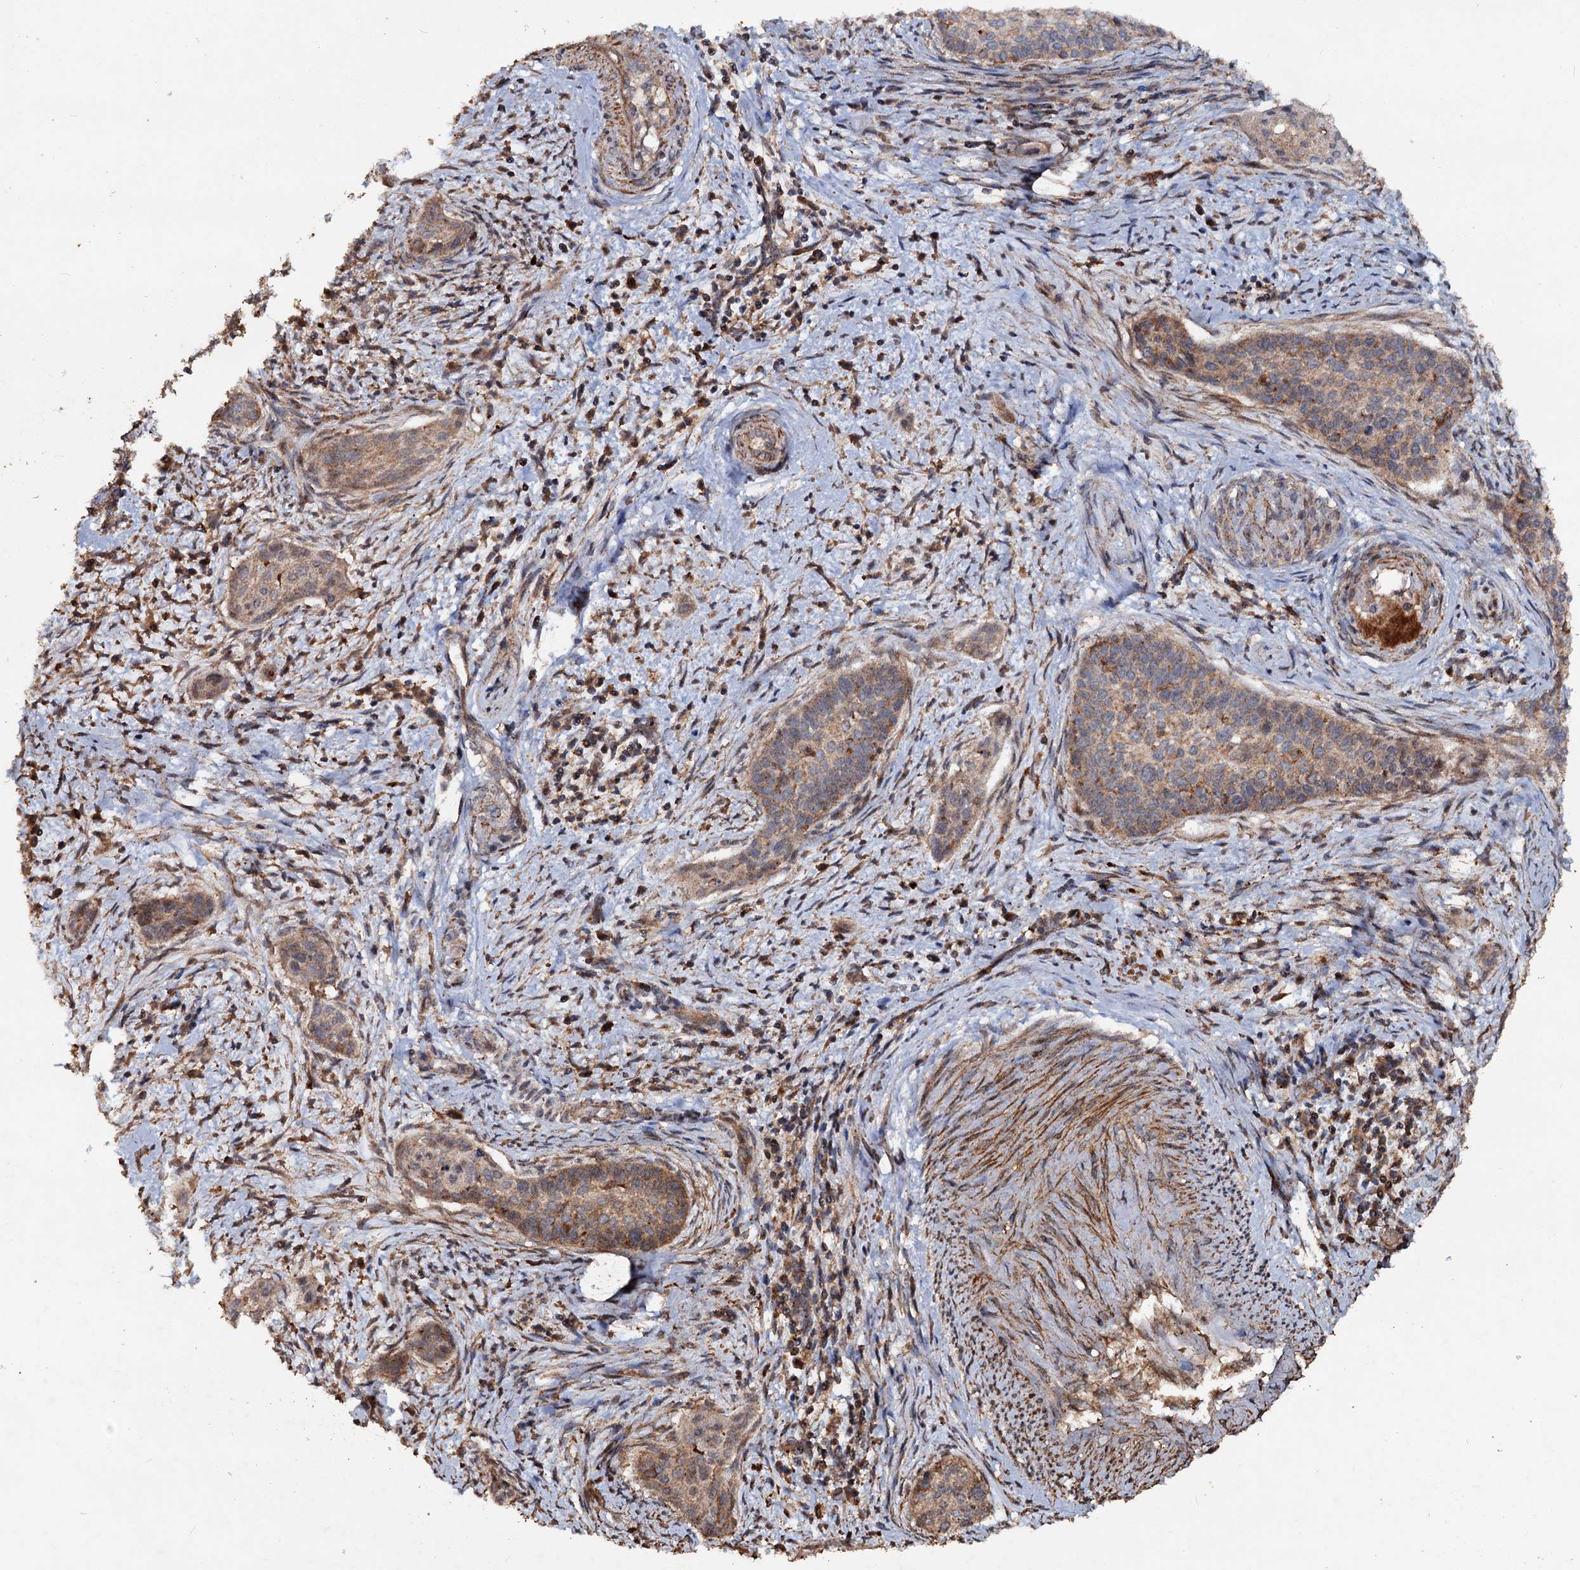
{"staining": {"intensity": "moderate", "quantity": "25%-75%", "location": "cytoplasmic/membranous"}, "tissue": "cervical cancer", "cell_type": "Tumor cells", "image_type": "cancer", "snomed": [{"axis": "morphology", "description": "Squamous cell carcinoma, NOS"}, {"axis": "topography", "description": "Cervix"}], "caption": "A high-resolution histopathology image shows IHC staining of squamous cell carcinoma (cervical), which displays moderate cytoplasmic/membranous expression in approximately 25%-75% of tumor cells.", "gene": "NOTCH2NLA", "patient": {"sex": "female", "age": 33}}